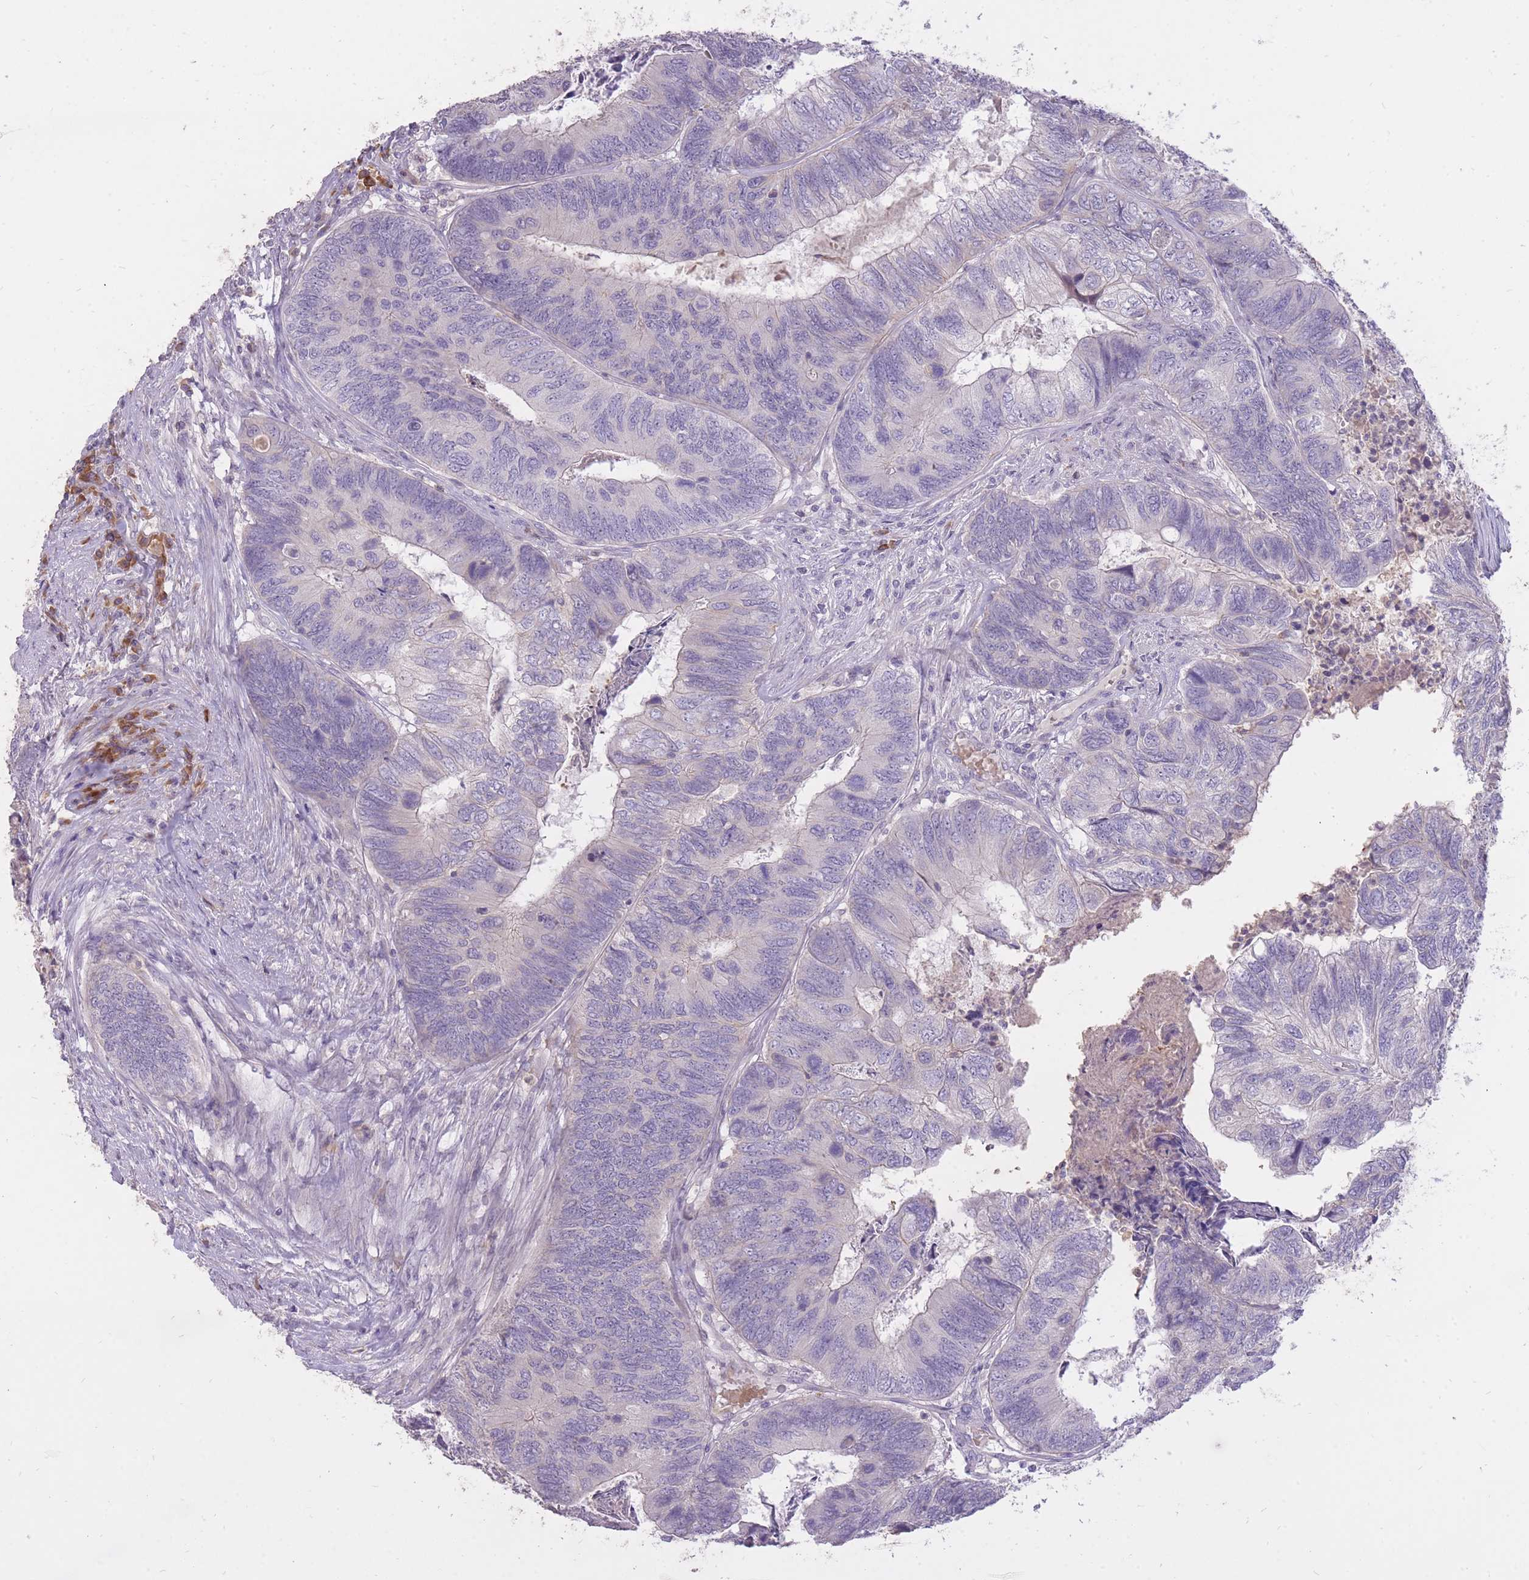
{"staining": {"intensity": "negative", "quantity": "none", "location": "none"}, "tissue": "colorectal cancer", "cell_type": "Tumor cells", "image_type": "cancer", "snomed": [{"axis": "morphology", "description": "Adenocarcinoma, NOS"}, {"axis": "topography", "description": "Colon"}], "caption": "DAB immunohistochemical staining of colorectal cancer shows no significant expression in tumor cells. The staining was performed using DAB (3,3'-diaminobenzidine) to visualize the protein expression in brown, while the nuclei were stained in blue with hematoxylin (Magnification: 20x).", "gene": "FRG2C", "patient": {"sex": "female", "age": 67}}